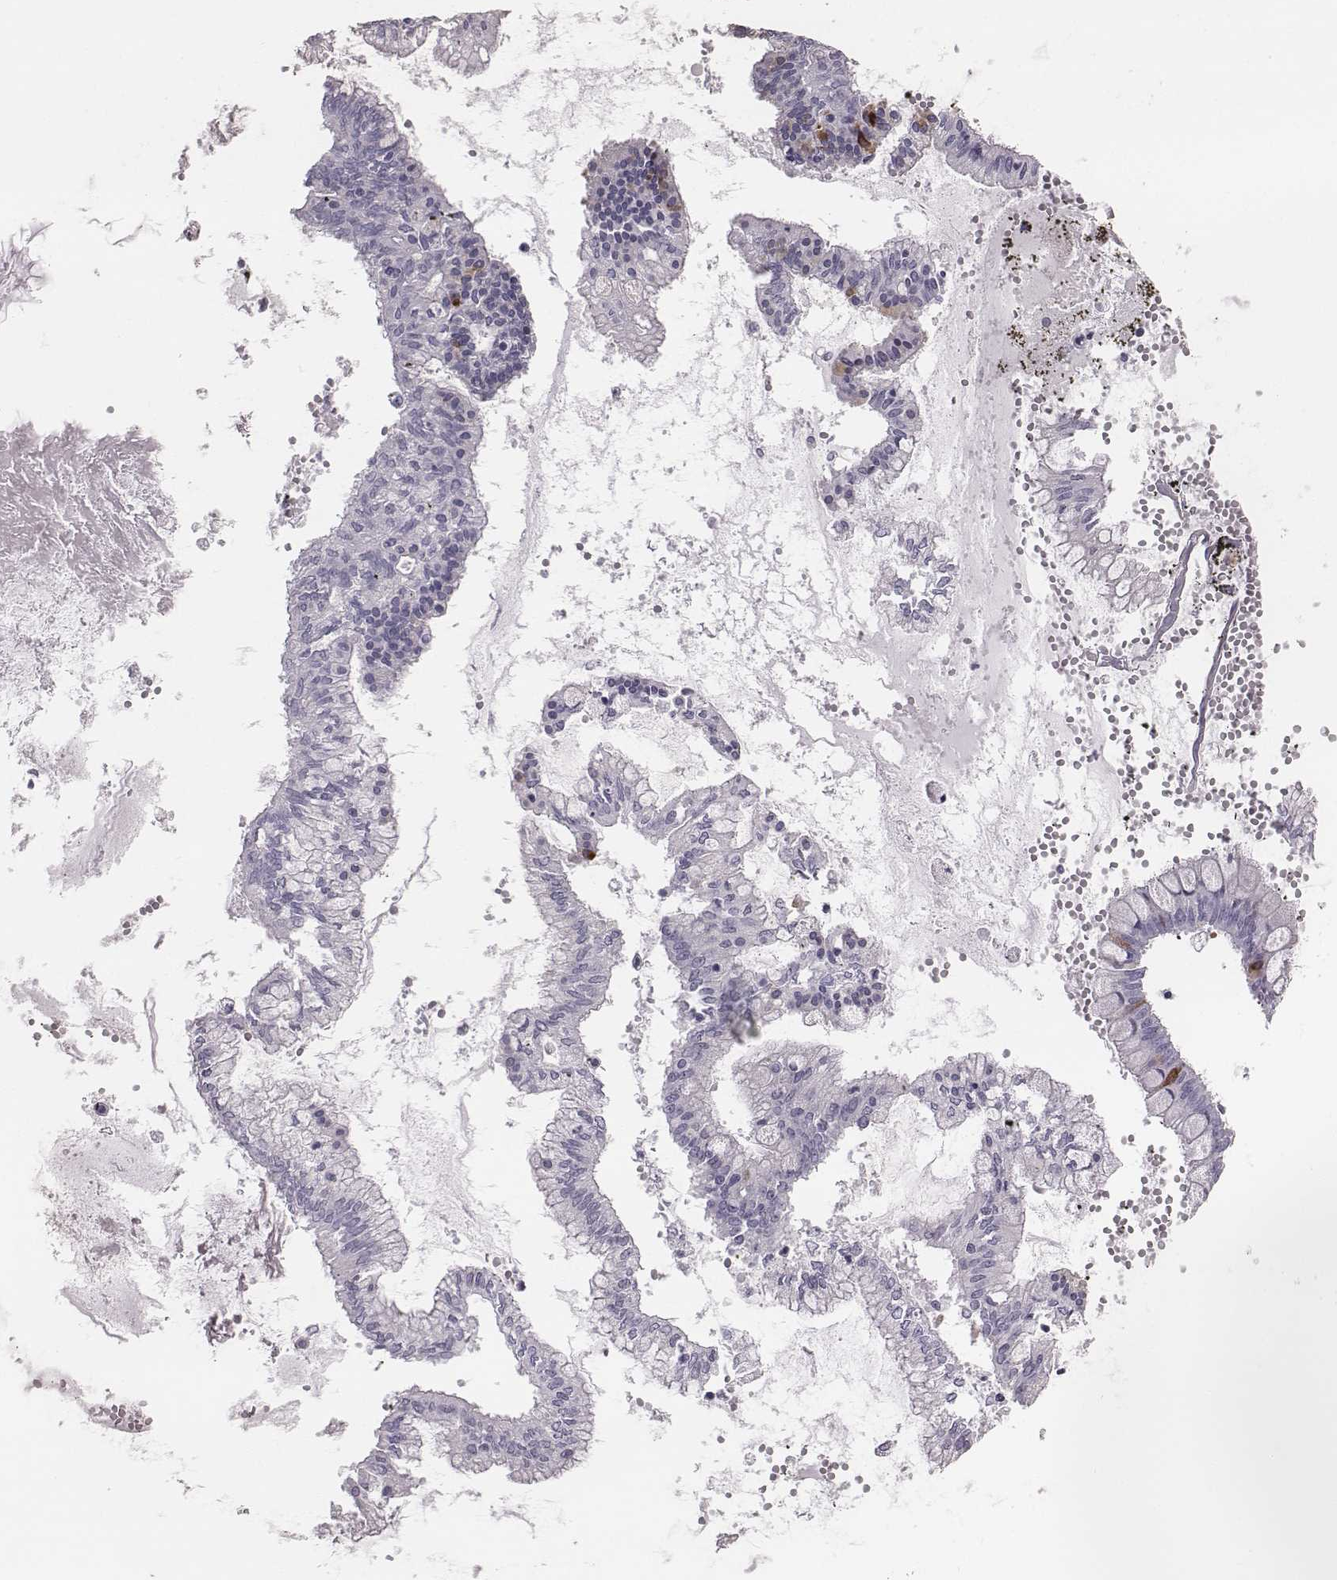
{"staining": {"intensity": "negative", "quantity": "none", "location": "none"}, "tissue": "ovarian cancer", "cell_type": "Tumor cells", "image_type": "cancer", "snomed": [{"axis": "morphology", "description": "Cystadenocarcinoma, mucinous, NOS"}, {"axis": "topography", "description": "Ovary"}], "caption": "Tumor cells are negative for protein expression in human ovarian cancer (mucinous cystadenocarcinoma). Brightfield microscopy of IHC stained with DAB (brown) and hematoxylin (blue), captured at high magnification.", "gene": "C6orf58", "patient": {"sex": "female", "age": 67}}